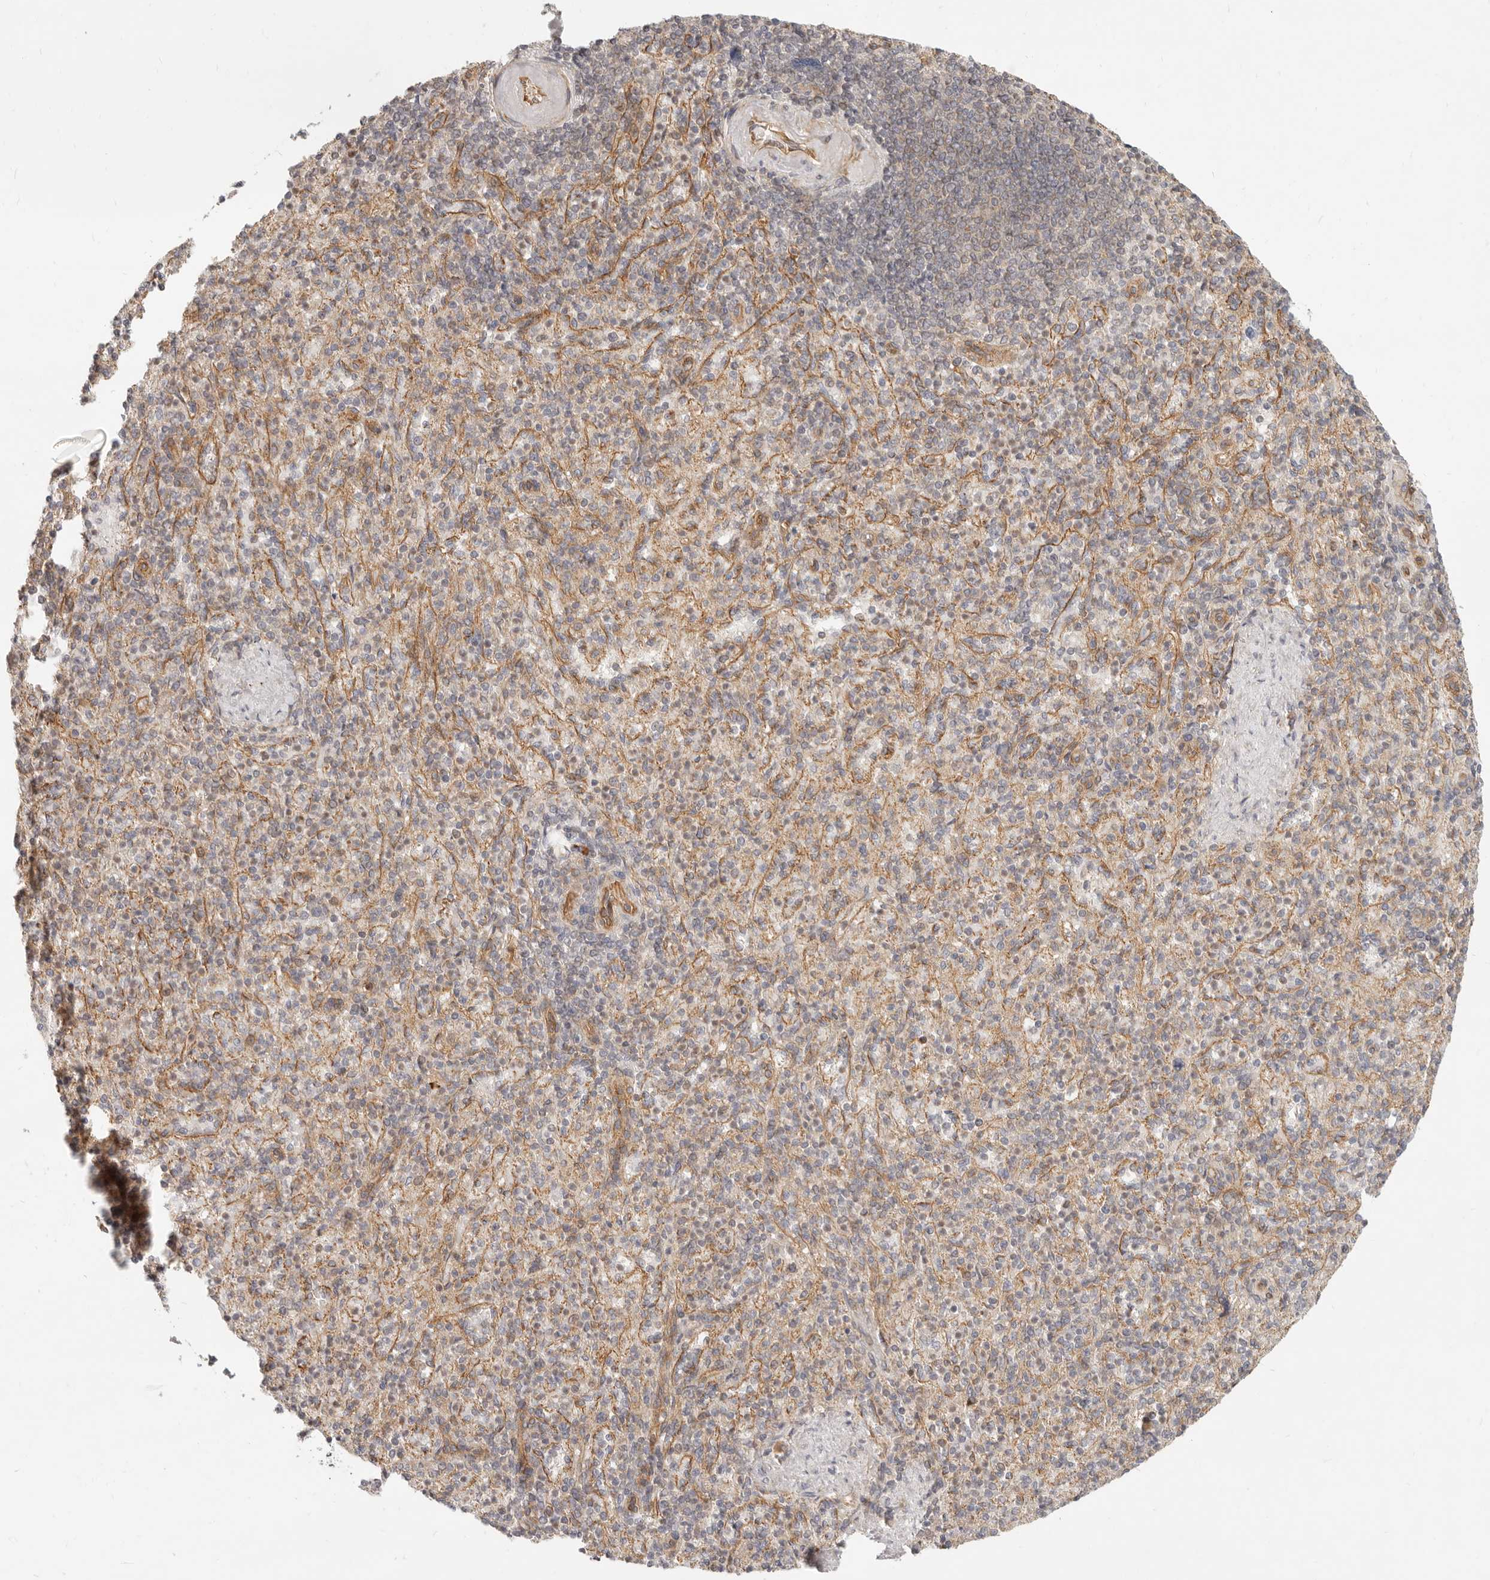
{"staining": {"intensity": "weak", "quantity": "25%-75%", "location": "cytoplasmic/membranous"}, "tissue": "spleen", "cell_type": "Cells in red pulp", "image_type": "normal", "snomed": [{"axis": "morphology", "description": "Normal tissue, NOS"}, {"axis": "topography", "description": "Spleen"}], "caption": "Unremarkable spleen exhibits weak cytoplasmic/membranous expression in approximately 25%-75% of cells in red pulp, visualized by immunohistochemistry.", "gene": "UFSP1", "patient": {"sex": "female", "age": 74}}